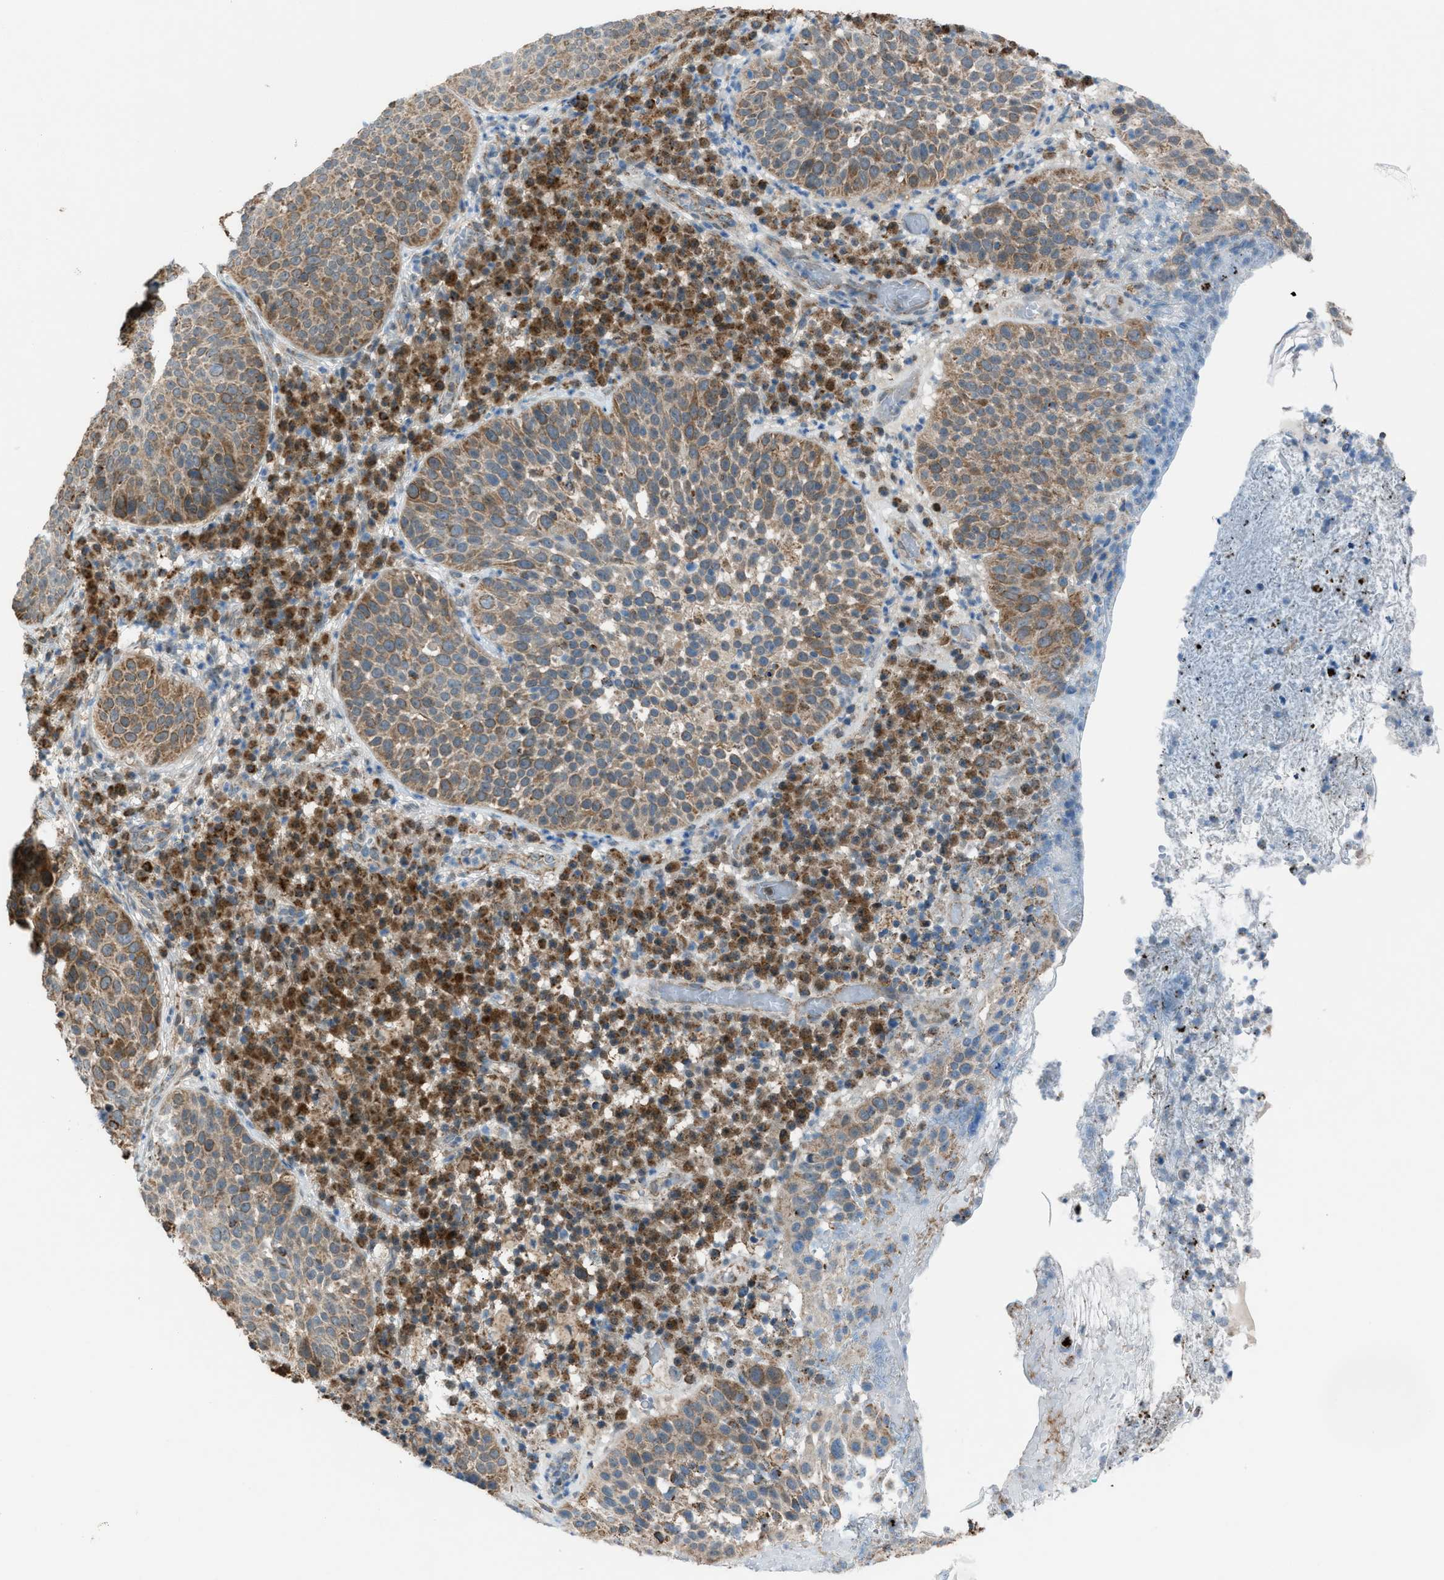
{"staining": {"intensity": "moderate", "quantity": ">75%", "location": "cytoplasmic/membranous"}, "tissue": "skin cancer", "cell_type": "Tumor cells", "image_type": "cancer", "snomed": [{"axis": "morphology", "description": "Squamous cell carcinoma in situ, NOS"}, {"axis": "morphology", "description": "Squamous cell carcinoma, NOS"}, {"axis": "topography", "description": "Skin"}], "caption": "DAB immunohistochemical staining of human squamous cell carcinoma in situ (skin) reveals moderate cytoplasmic/membranous protein positivity in about >75% of tumor cells.", "gene": "SRM", "patient": {"sex": "male", "age": 93}}